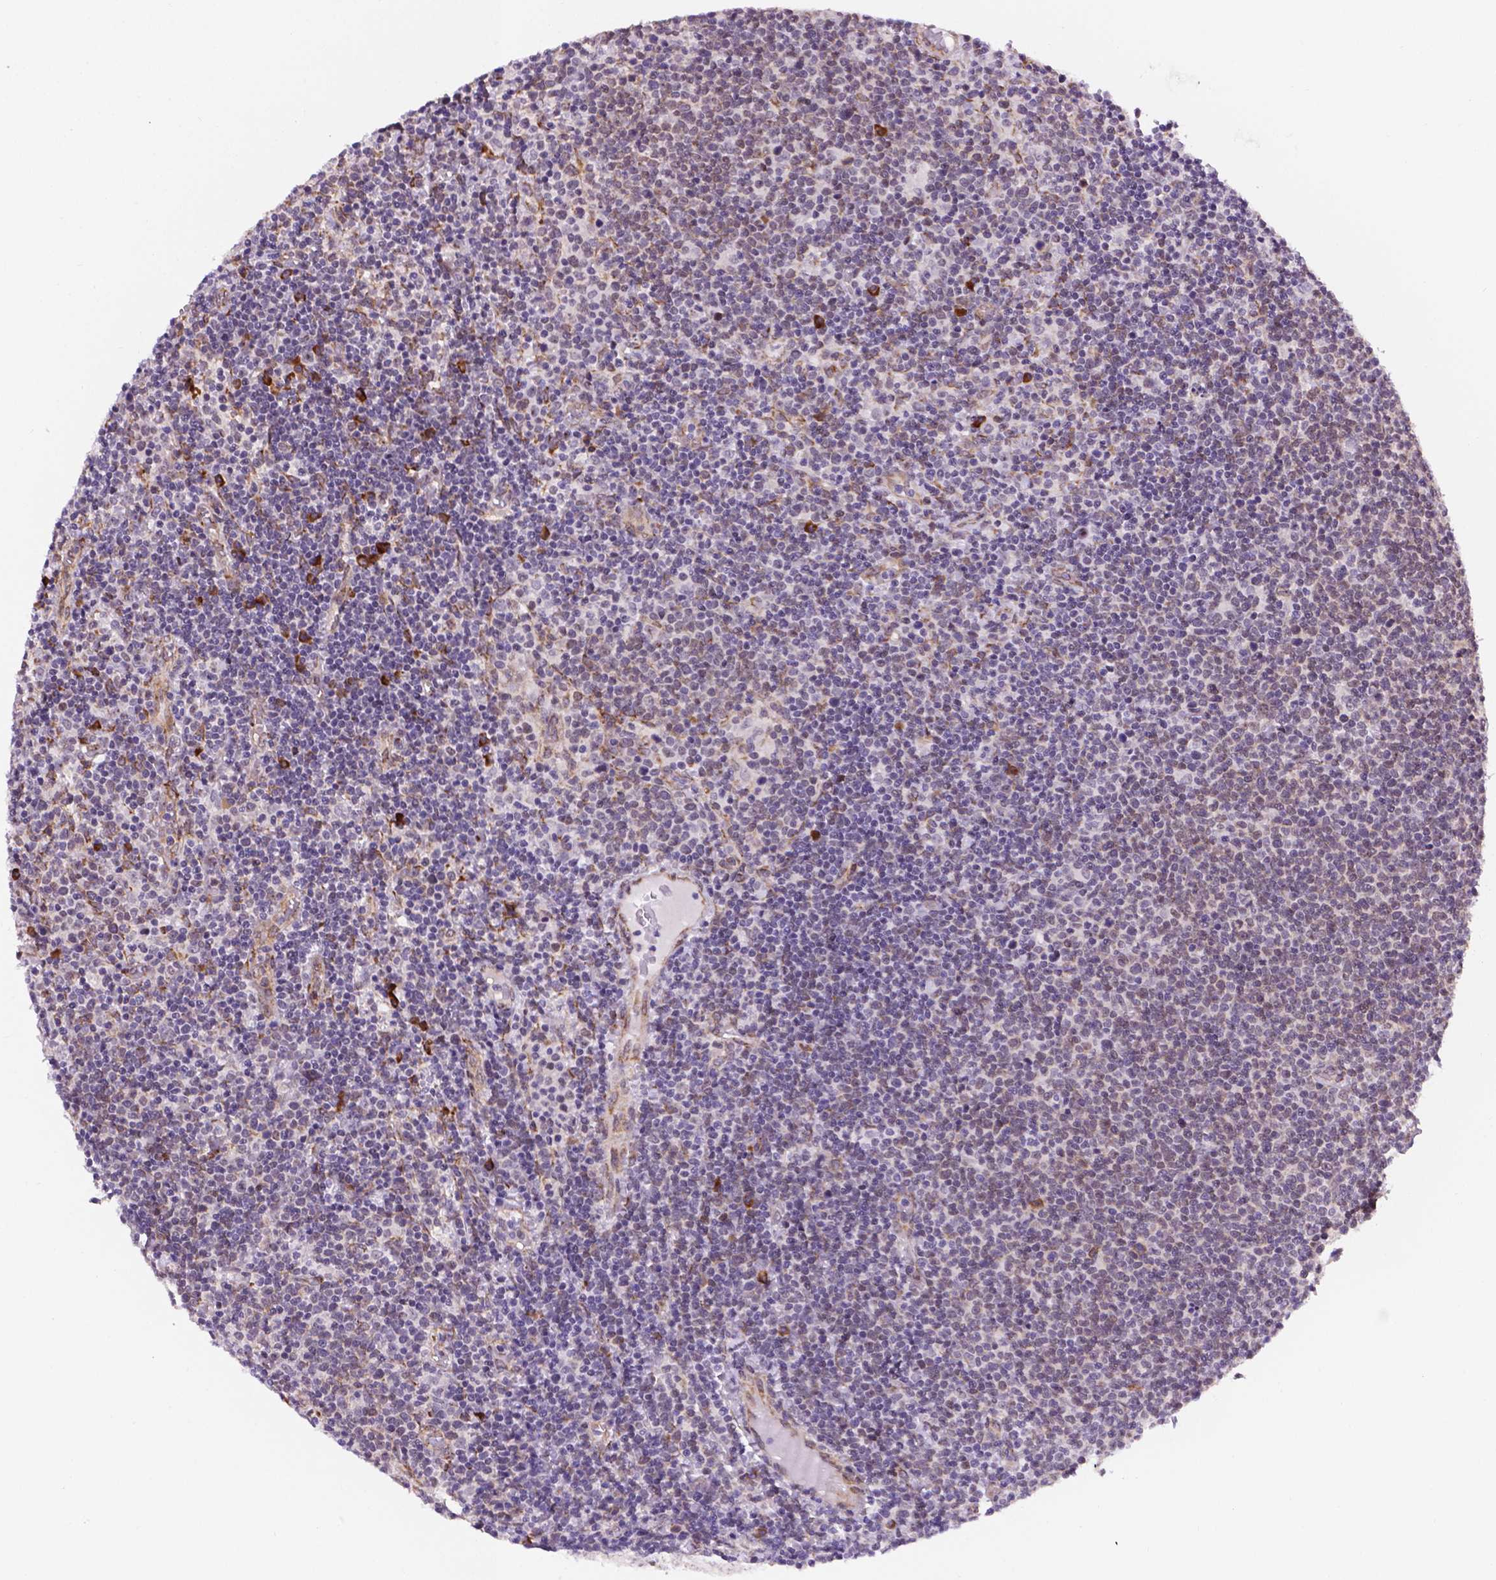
{"staining": {"intensity": "negative", "quantity": "none", "location": "none"}, "tissue": "lymphoma", "cell_type": "Tumor cells", "image_type": "cancer", "snomed": [{"axis": "morphology", "description": "Malignant lymphoma, non-Hodgkin's type, High grade"}, {"axis": "topography", "description": "Lymph node"}], "caption": "The histopathology image displays no significant staining in tumor cells of malignant lymphoma, non-Hodgkin's type (high-grade). Brightfield microscopy of immunohistochemistry stained with DAB (brown) and hematoxylin (blue), captured at high magnification.", "gene": "FNIP1", "patient": {"sex": "male", "age": 61}}